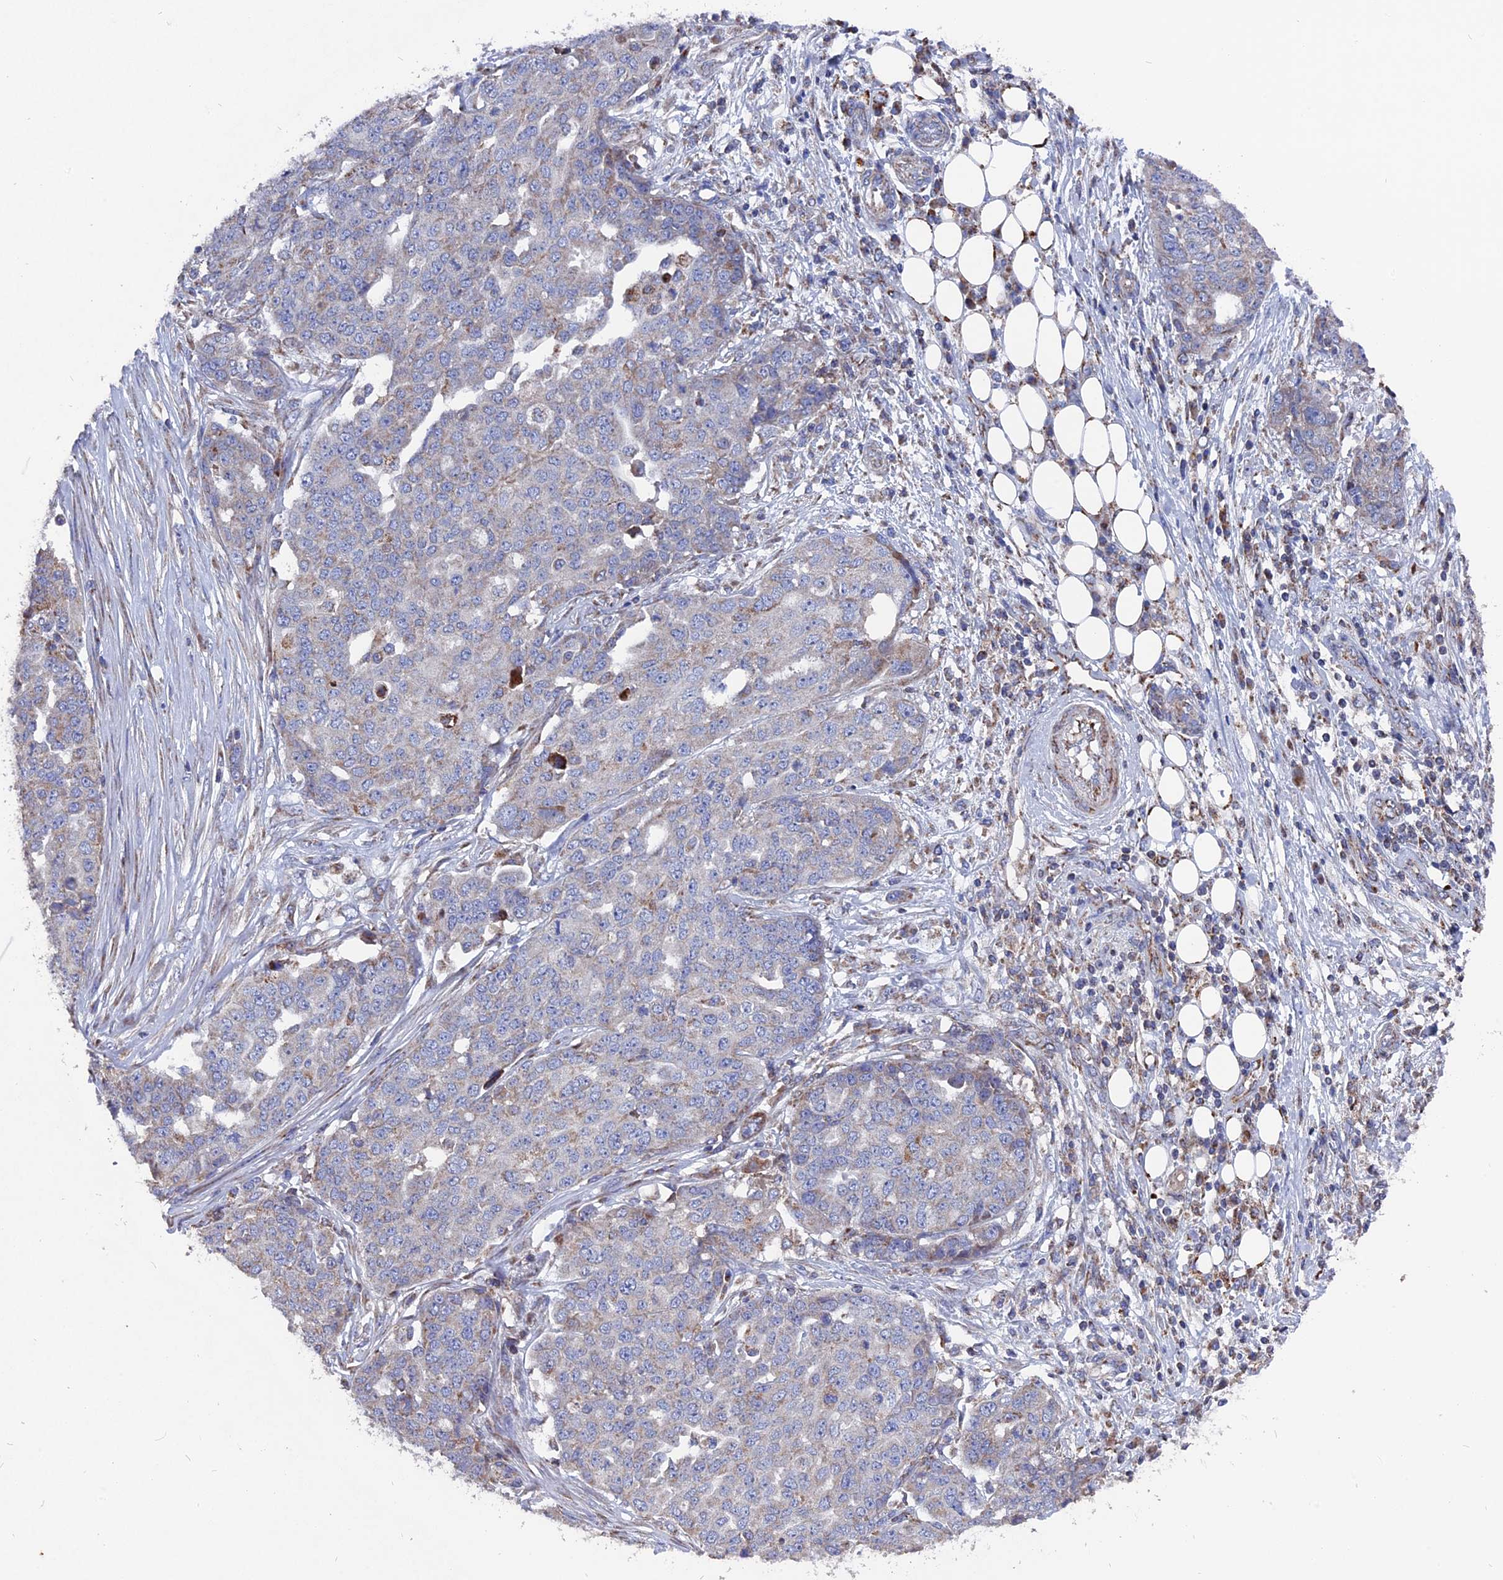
{"staining": {"intensity": "weak", "quantity": "<25%", "location": "cytoplasmic/membranous"}, "tissue": "ovarian cancer", "cell_type": "Tumor cells", "image_type": "cancer", "snomed": [{"axis": "morphology", "description": "Cystadenocarcinoma, serous, NOS"}, {"axis": "topography", "description": "Soft tissue"}, {"axis": "topography", "description": "Ovary"}], "caption": "The immunohistochemistry micrograph has no significant positivity in tumor cells of ovarian cancer tissue.", "gene": "TGFA", "patient": {"sex": "female", "age": 57}}